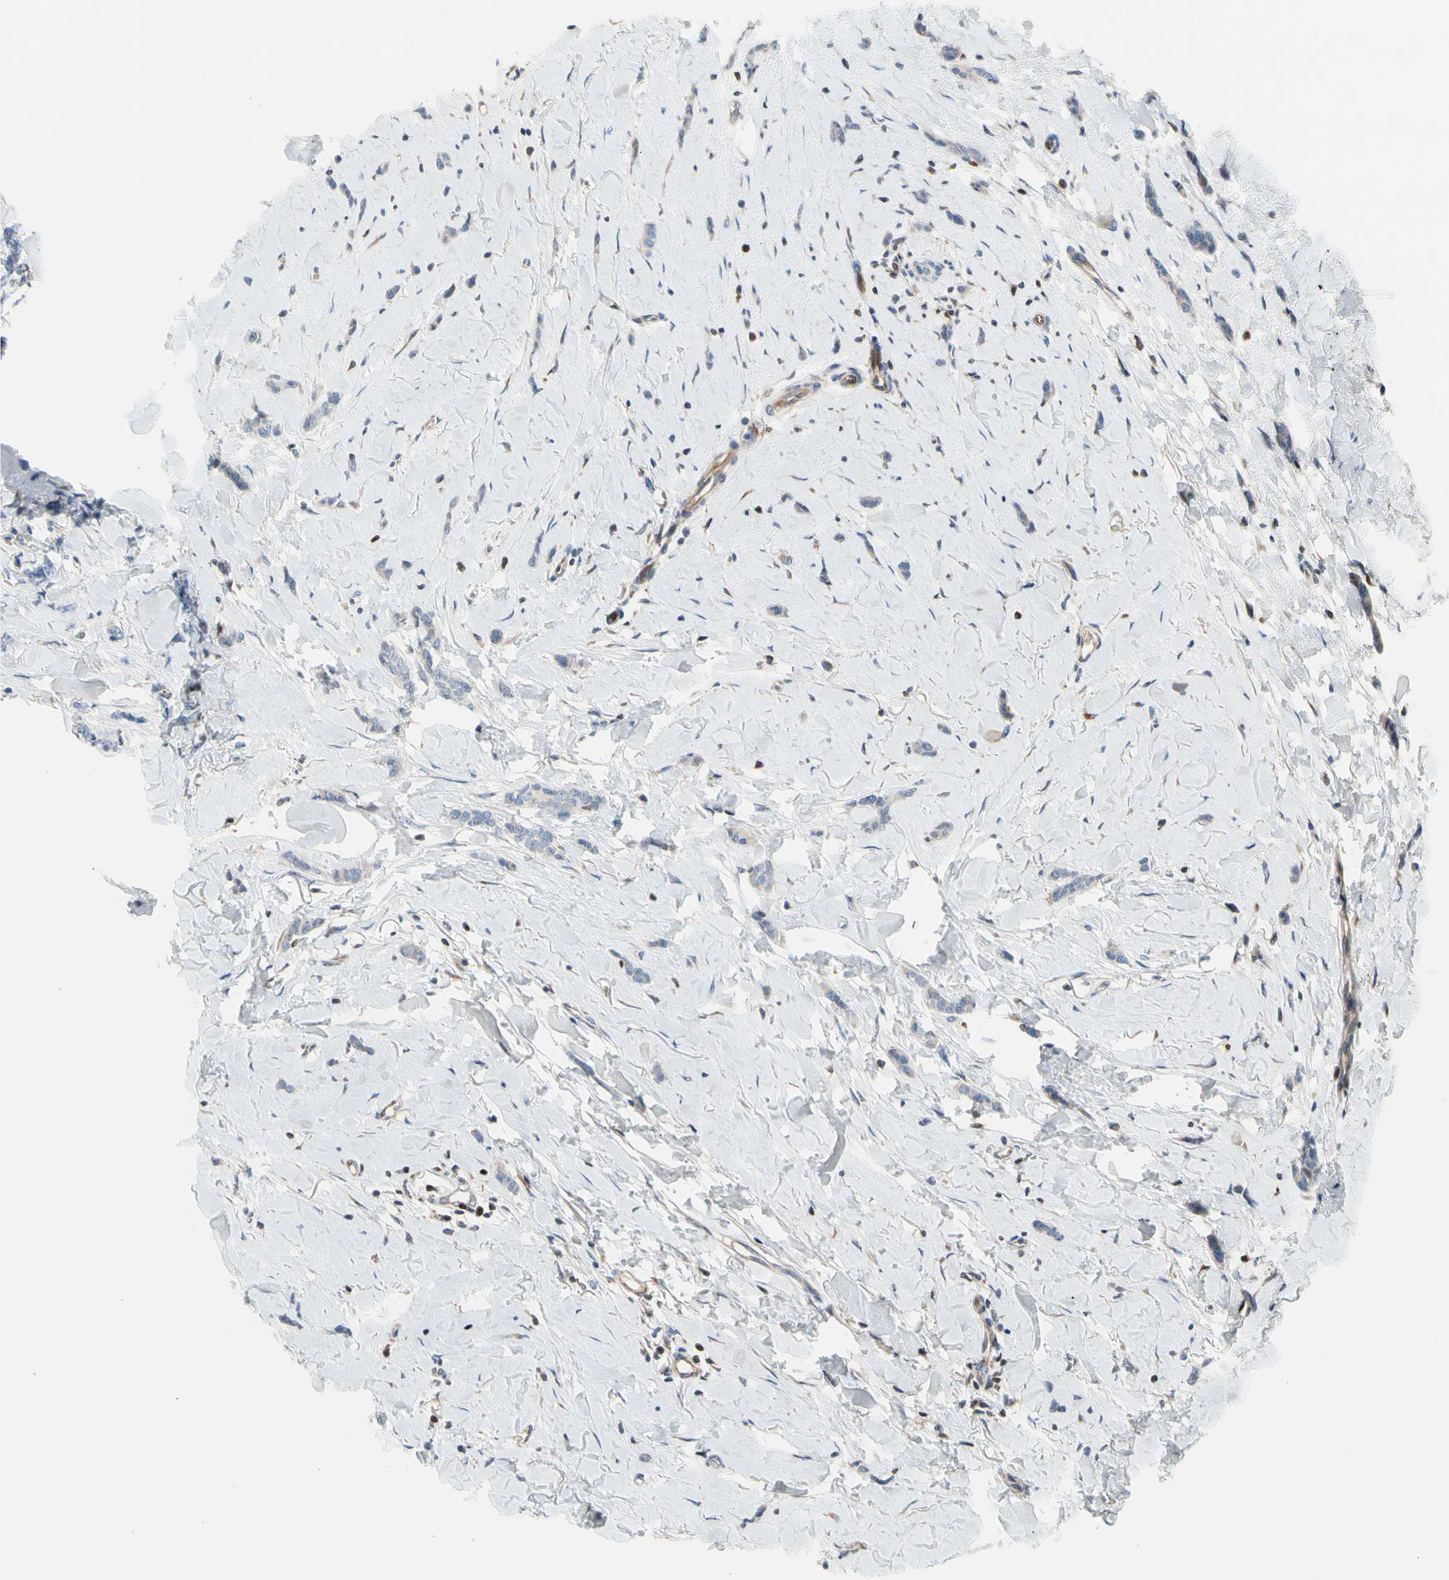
{"staining": {"intensity": "negative", "quantity": "none", "location": "none"}, "tissue": "breast cancer", "cell_type": "Tumor cells", "image_type": "cancer", "snomed": [{"axis": "morphology", "description": "Lobular carcinoma"}, {"axis": "topography", "description": "Skin"}, {"axis": "topography", "description": "Breast"}], "caption": "A high-resolution photomicrograph shows IHC staining of lobular carcinoma (breast), which shows no significant positivity in tumor cells.", "gene": "MAP3K3", "patient": {"sex": "female", "age": 46}}